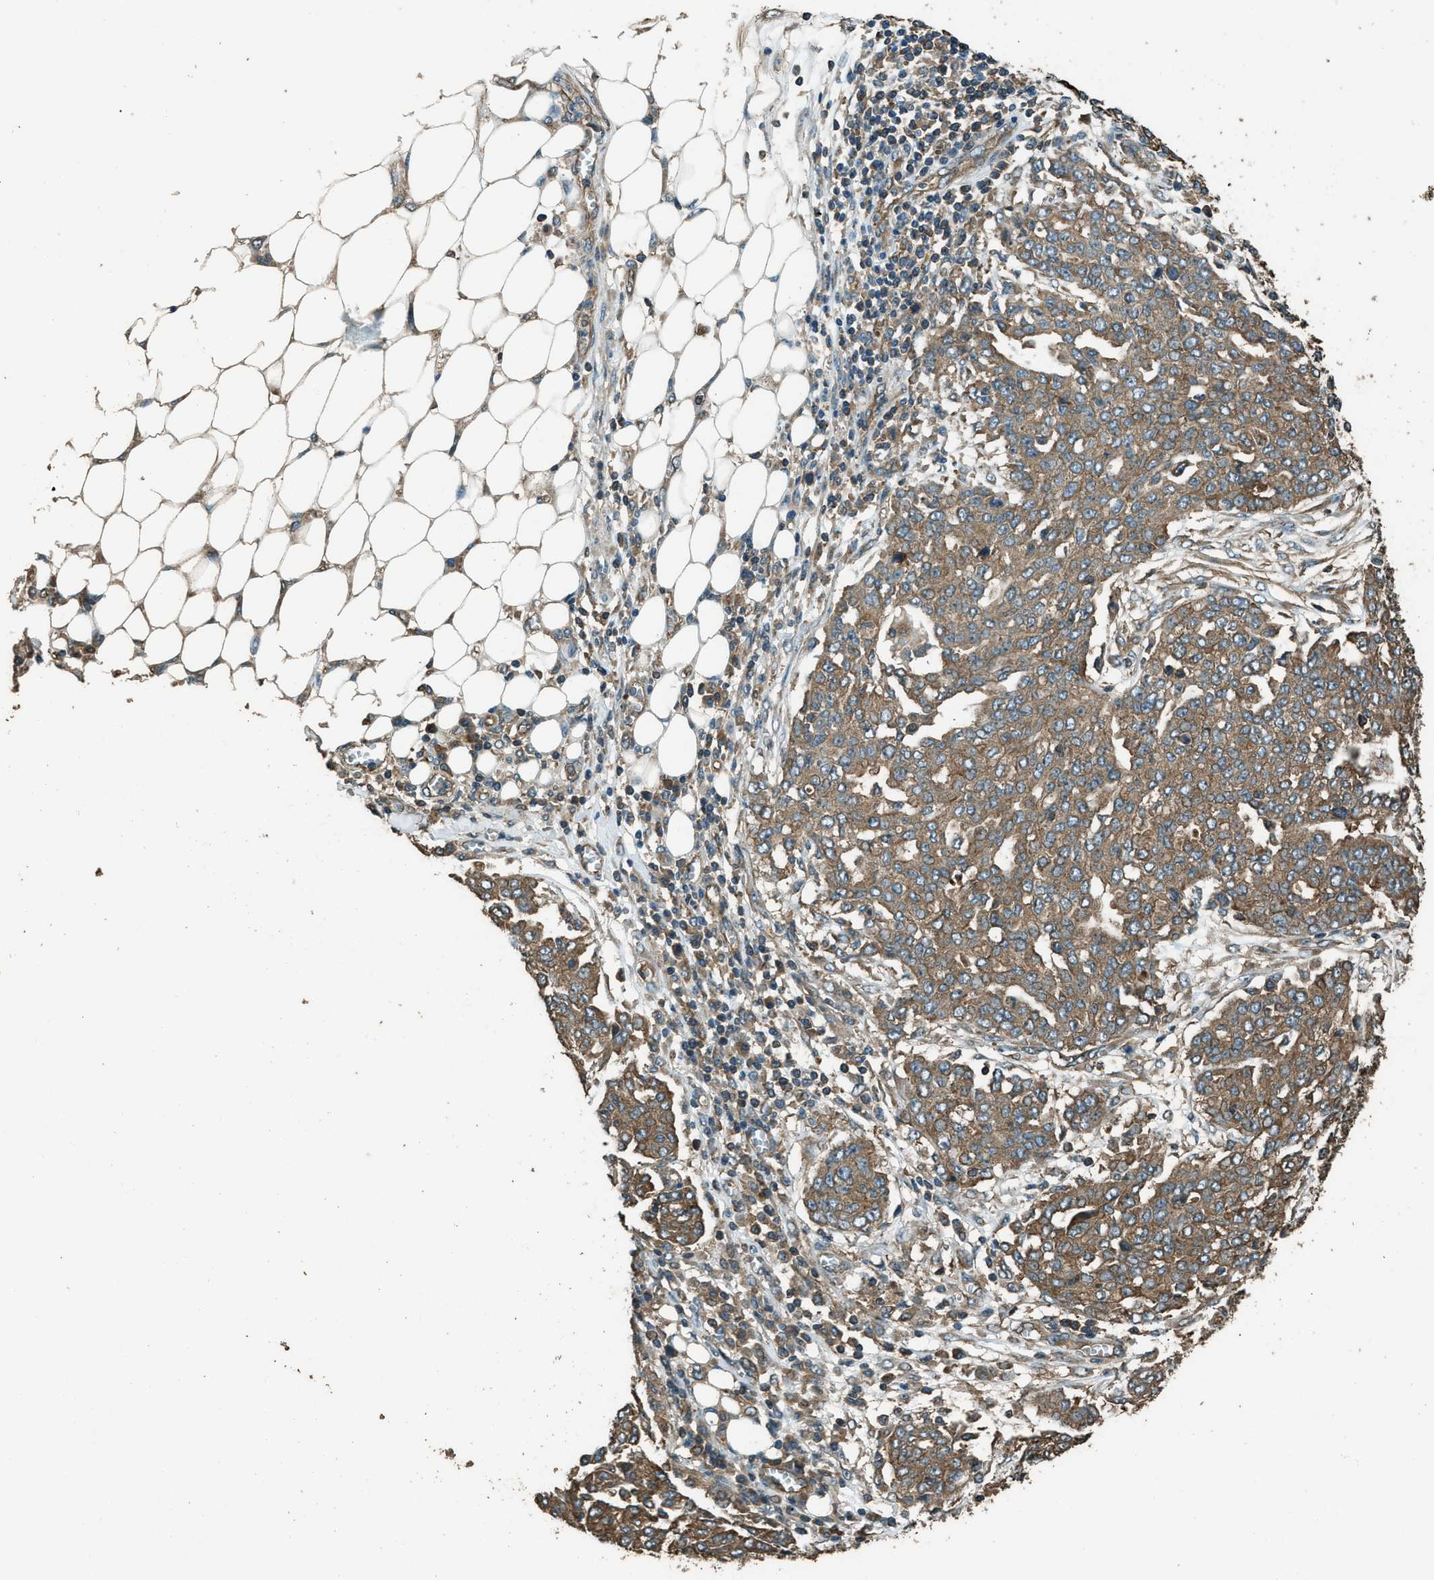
{"staining": {"intensity": "moderate", "quantity": ">75%", "location": "cytoplasmic/membranous"}, "tissue": "ovarian cancer", "cell_type": "Tumor cells", "image_type": "cancer", "snomed": [{"axis": "morphology", "description": "Cystadenocarcinoma, serous, NOS"}, {"axis": "topography", "description": "Soft tissue"}, {"axis": "topography", "description": "Ovary"}], "caption": "Immunohistochemical staining of human ovarian serous cystadenocarcinoma exhibits medium levels of moderate cytoplasmic/membranous protein expression in approximately >75% of tumor cells.", "gene": "MARS1", "patient": {"sex": "female", "age": 57}}